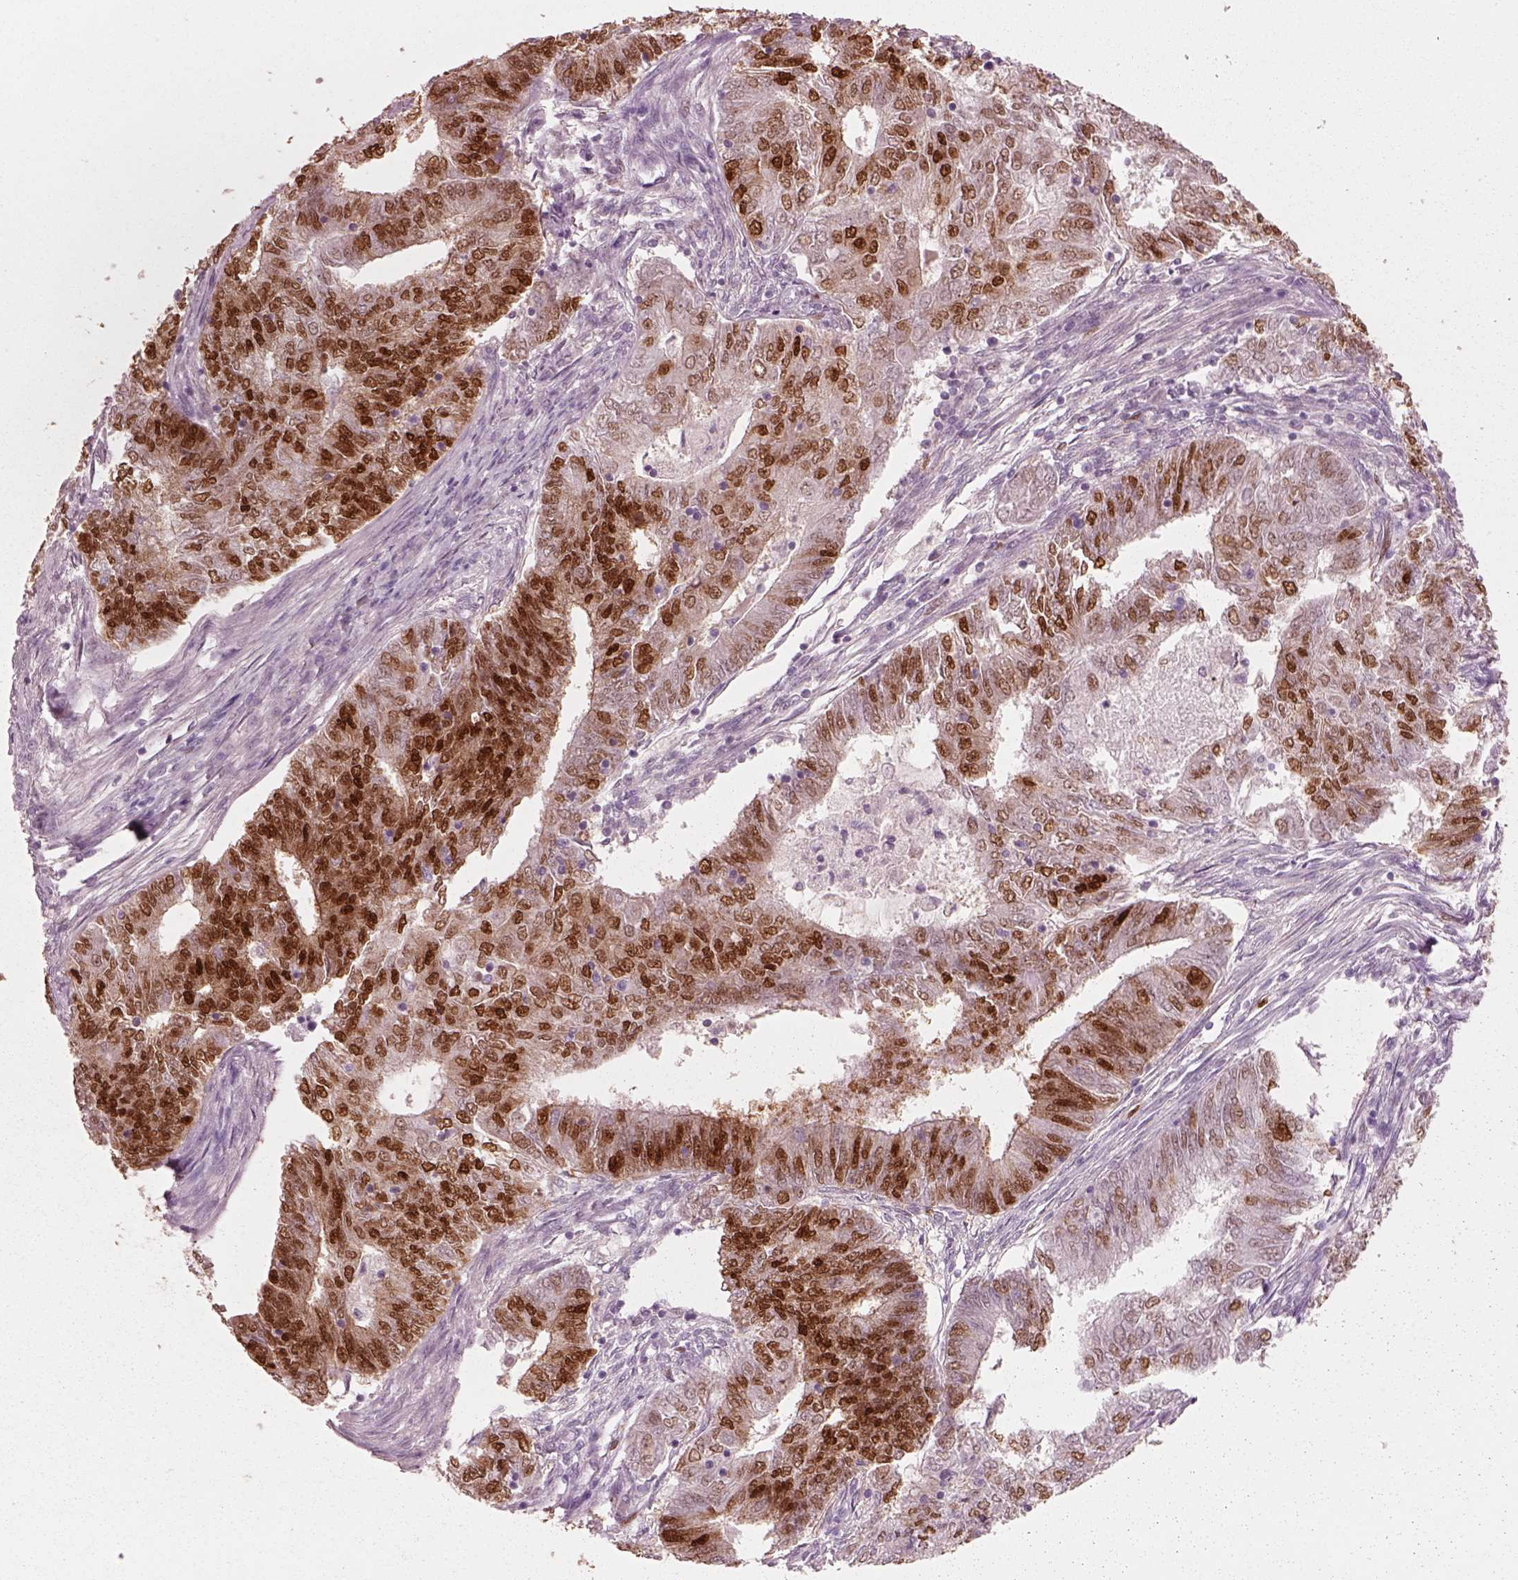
{"staining": {"intensity": "strong", "quantity": ">75%", "location": "nuclear"}, "tissue": "endometrial cancer", "cell_type": "Tumor cells", "image_type": "cancer", "snomed": [{"axis": "morphology", "description": "Adenocarcinoma, NOS"}, {"axis": "topography", "description": "Endometrium"}], "caption": "Immunohistochemistry (IHC) histopathology image of neoplastic tissue: endometrial cancer (adenocarcinoma) stained using immunohistochemistry displays high levels of strong protein expression localized specifically in the nuclear of tumor cells, appearing as a nuclear brown color.", "gene": "SOX9", "patient": {"sex": "female", "age": 62}}